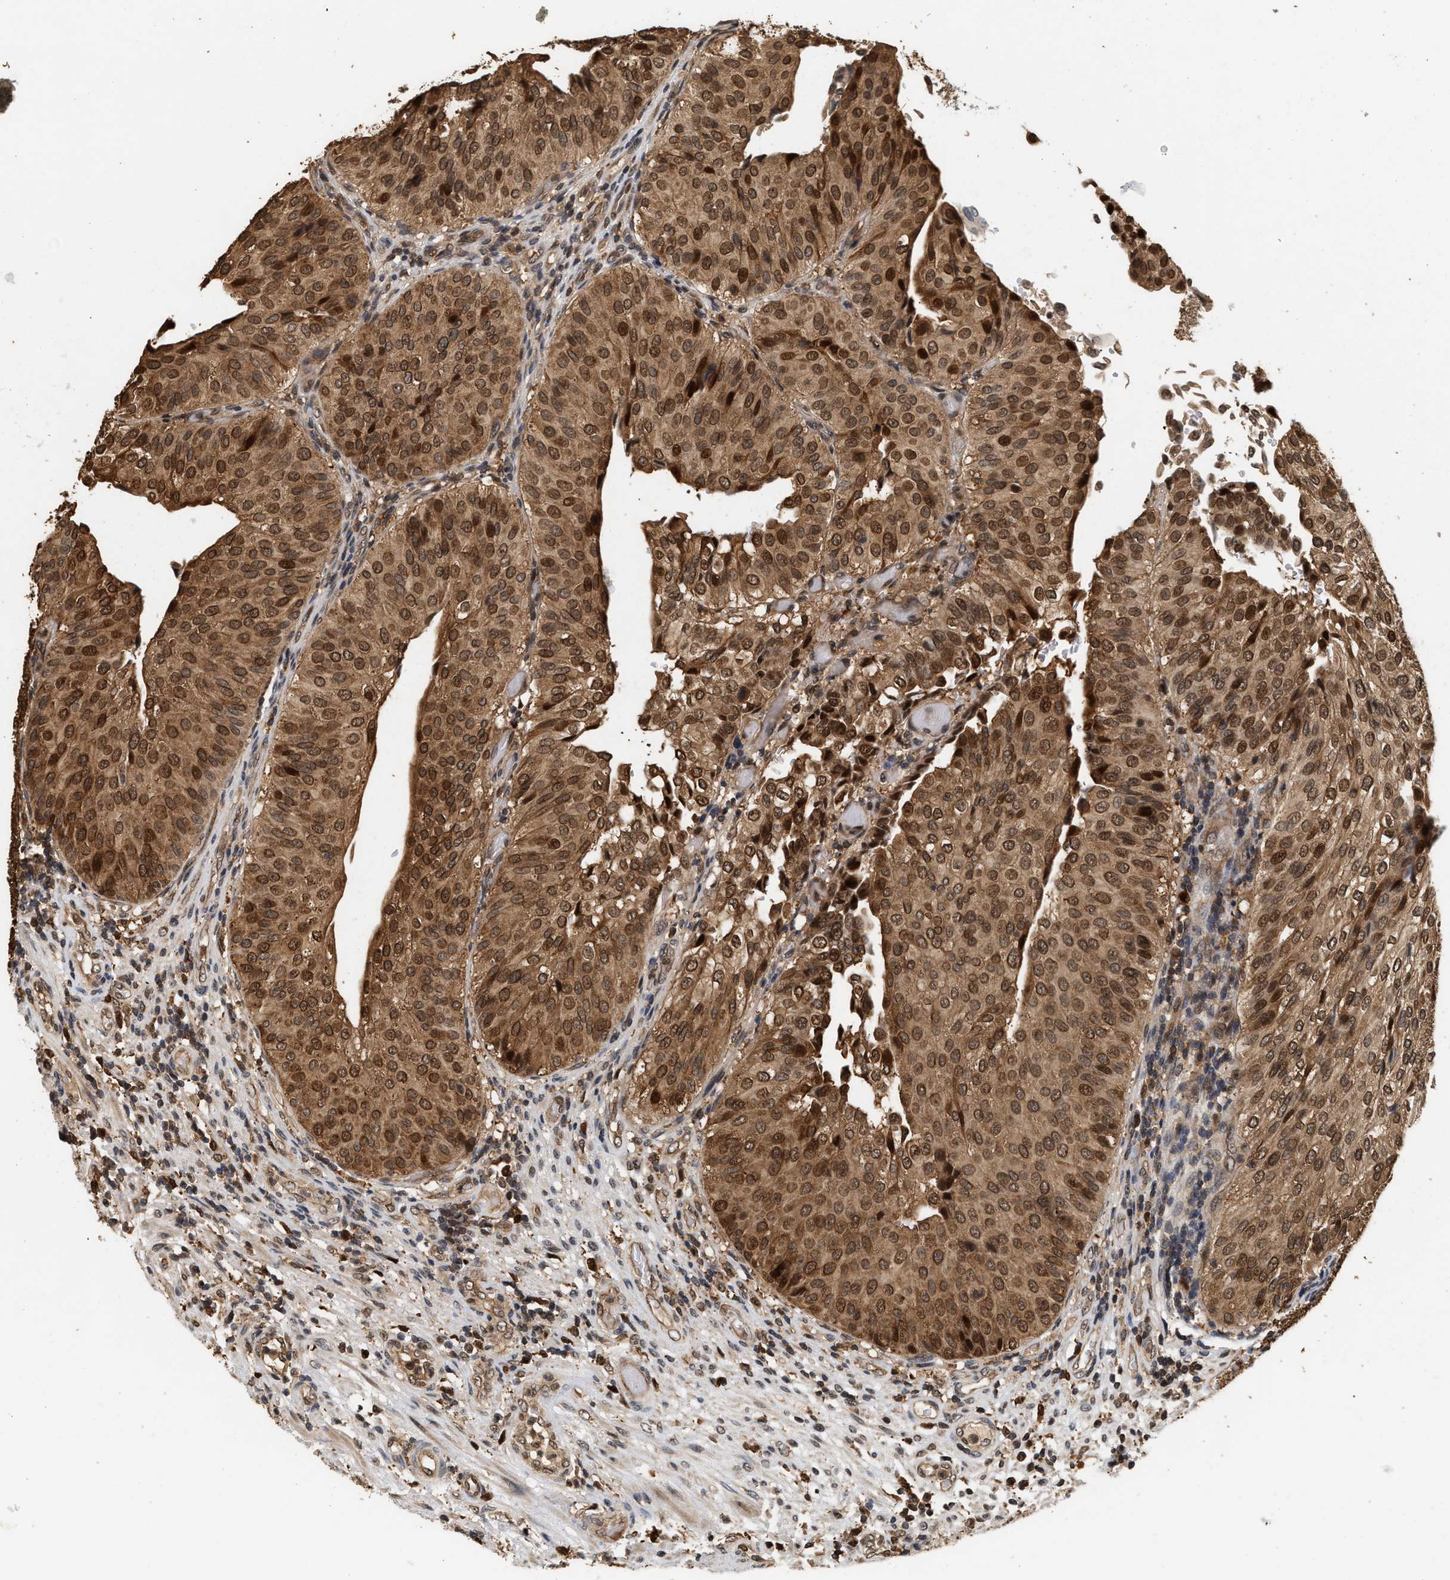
{"staining": {"intensity": "moderate", "quantity": ">75%", "location": "cytoplasmic/membranous,nuclear"}, "tissue": "urothelial cancer", "cell_type": "Tumor cells", "image_type": "cancer", "snomed": [{"axis": "morphology", "description": "Urothelial carcinoma, Low grade"}, {"axis": "topography", "description": "Urinary bladder"}], "caption": "This photomicrograph demonstrates urothelial cancer stained with immunohistochemistry to label a protein in brown. The cytoplasmic/membranous and nuclear of tumor cells show moderate positivity for the protein. Nuclei are counter-stained blue.", "gene": "ABHD5", "patient": {"sex": "male", "age": 67}}